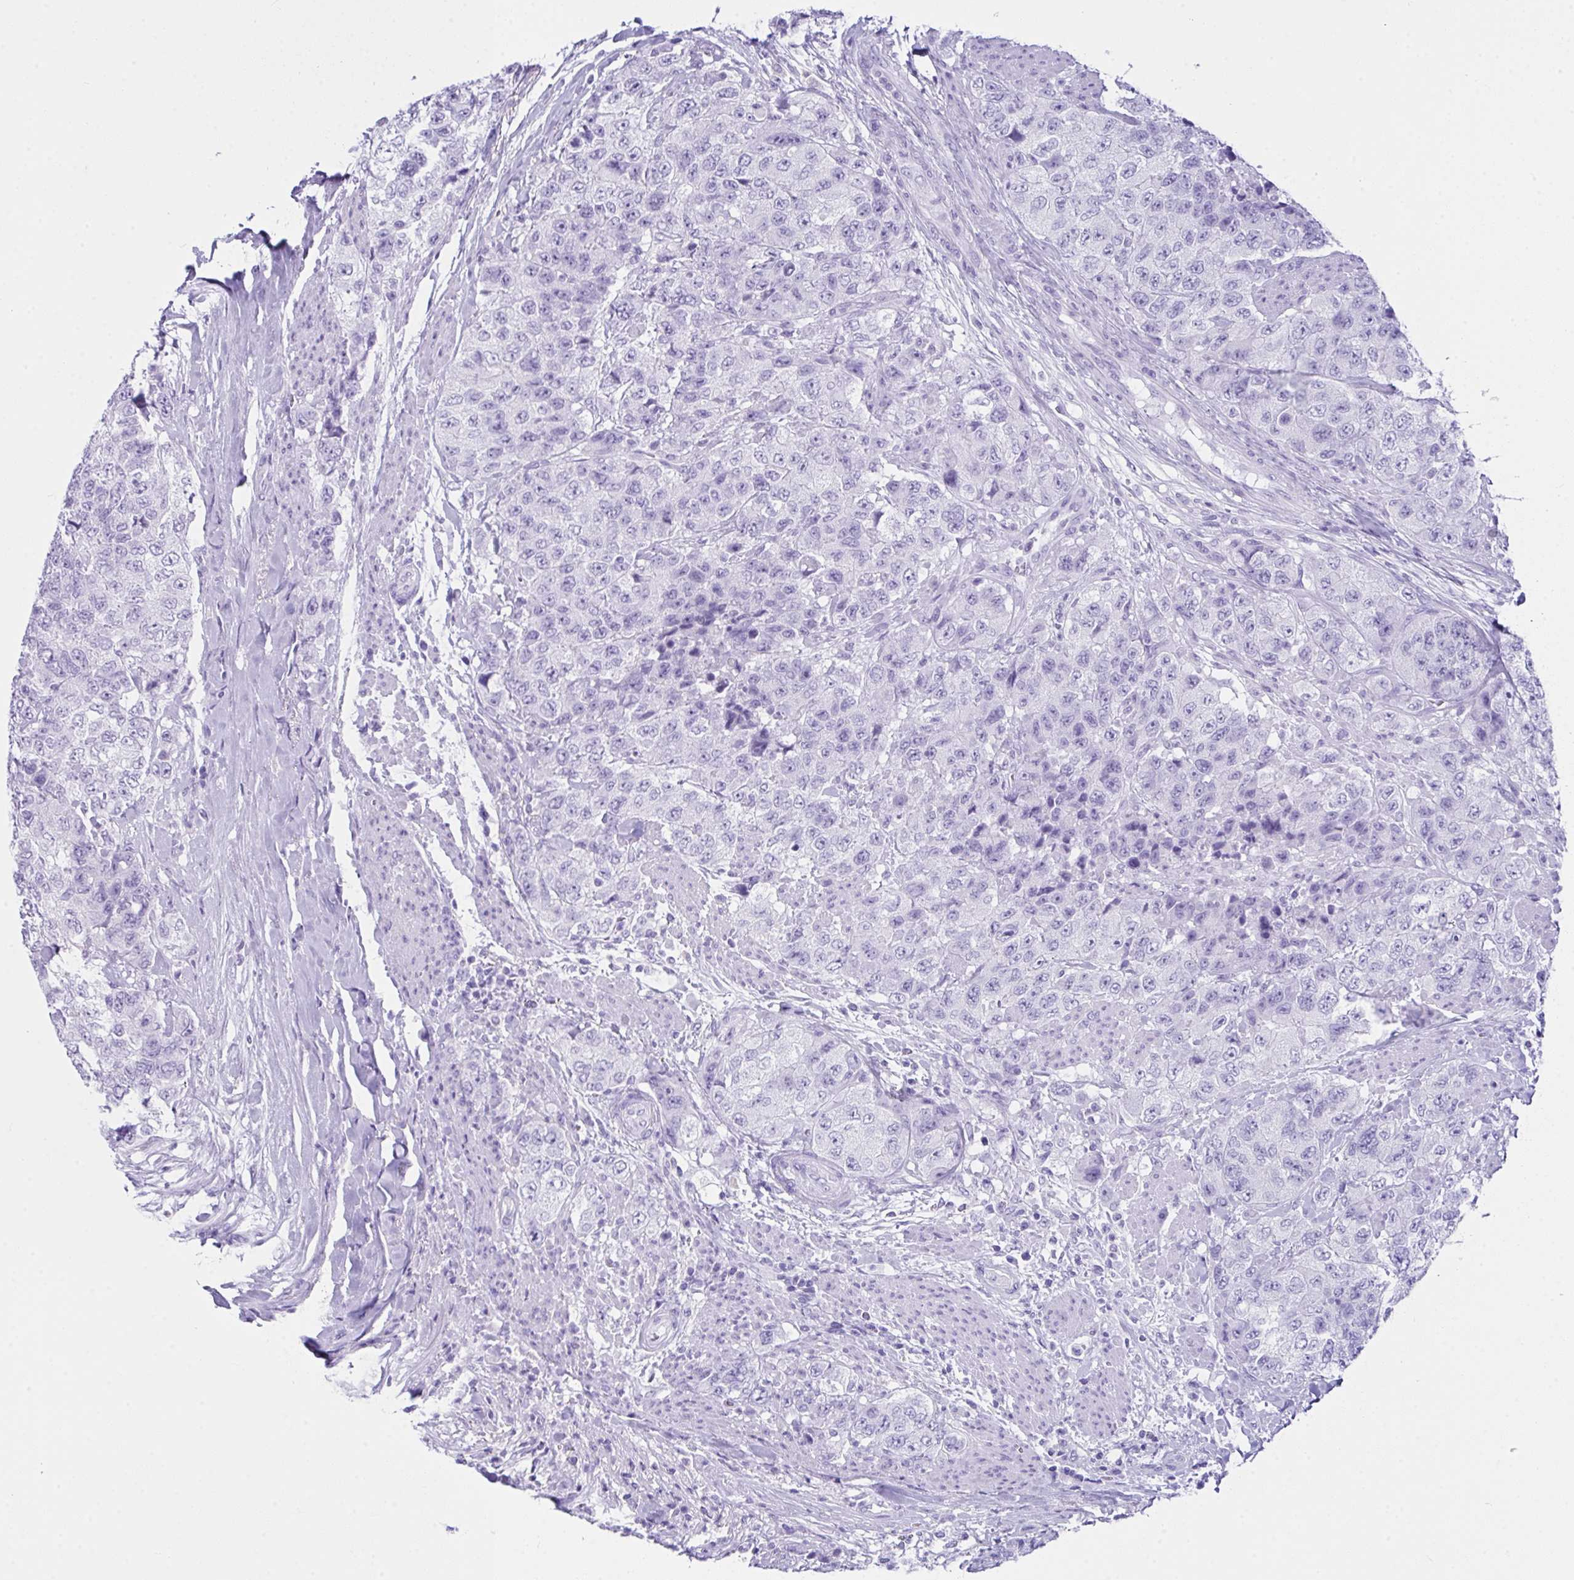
{"staining": {"intensity": "negative", "quantity": "none", "location": "none"}, "tissue": "urothelial cancer", "cell_type": "Tumor cells", "image_type": "cancer", "snomed": [{"axis": "morphology", "description": "Urothelial carcinoma, High grade"}, {"axis": "topography", "description": "Urinary bladder"}], "caption": "This is a micrograph of immunohistochemistry (IHC) staining of urothelial cancer, which shows no positivity in tumor cells. (Brightfield microscopy of DAB IHC at high magnification).", "gene": "LGALS4", "patient": {"sex": "female", "age": 78}}